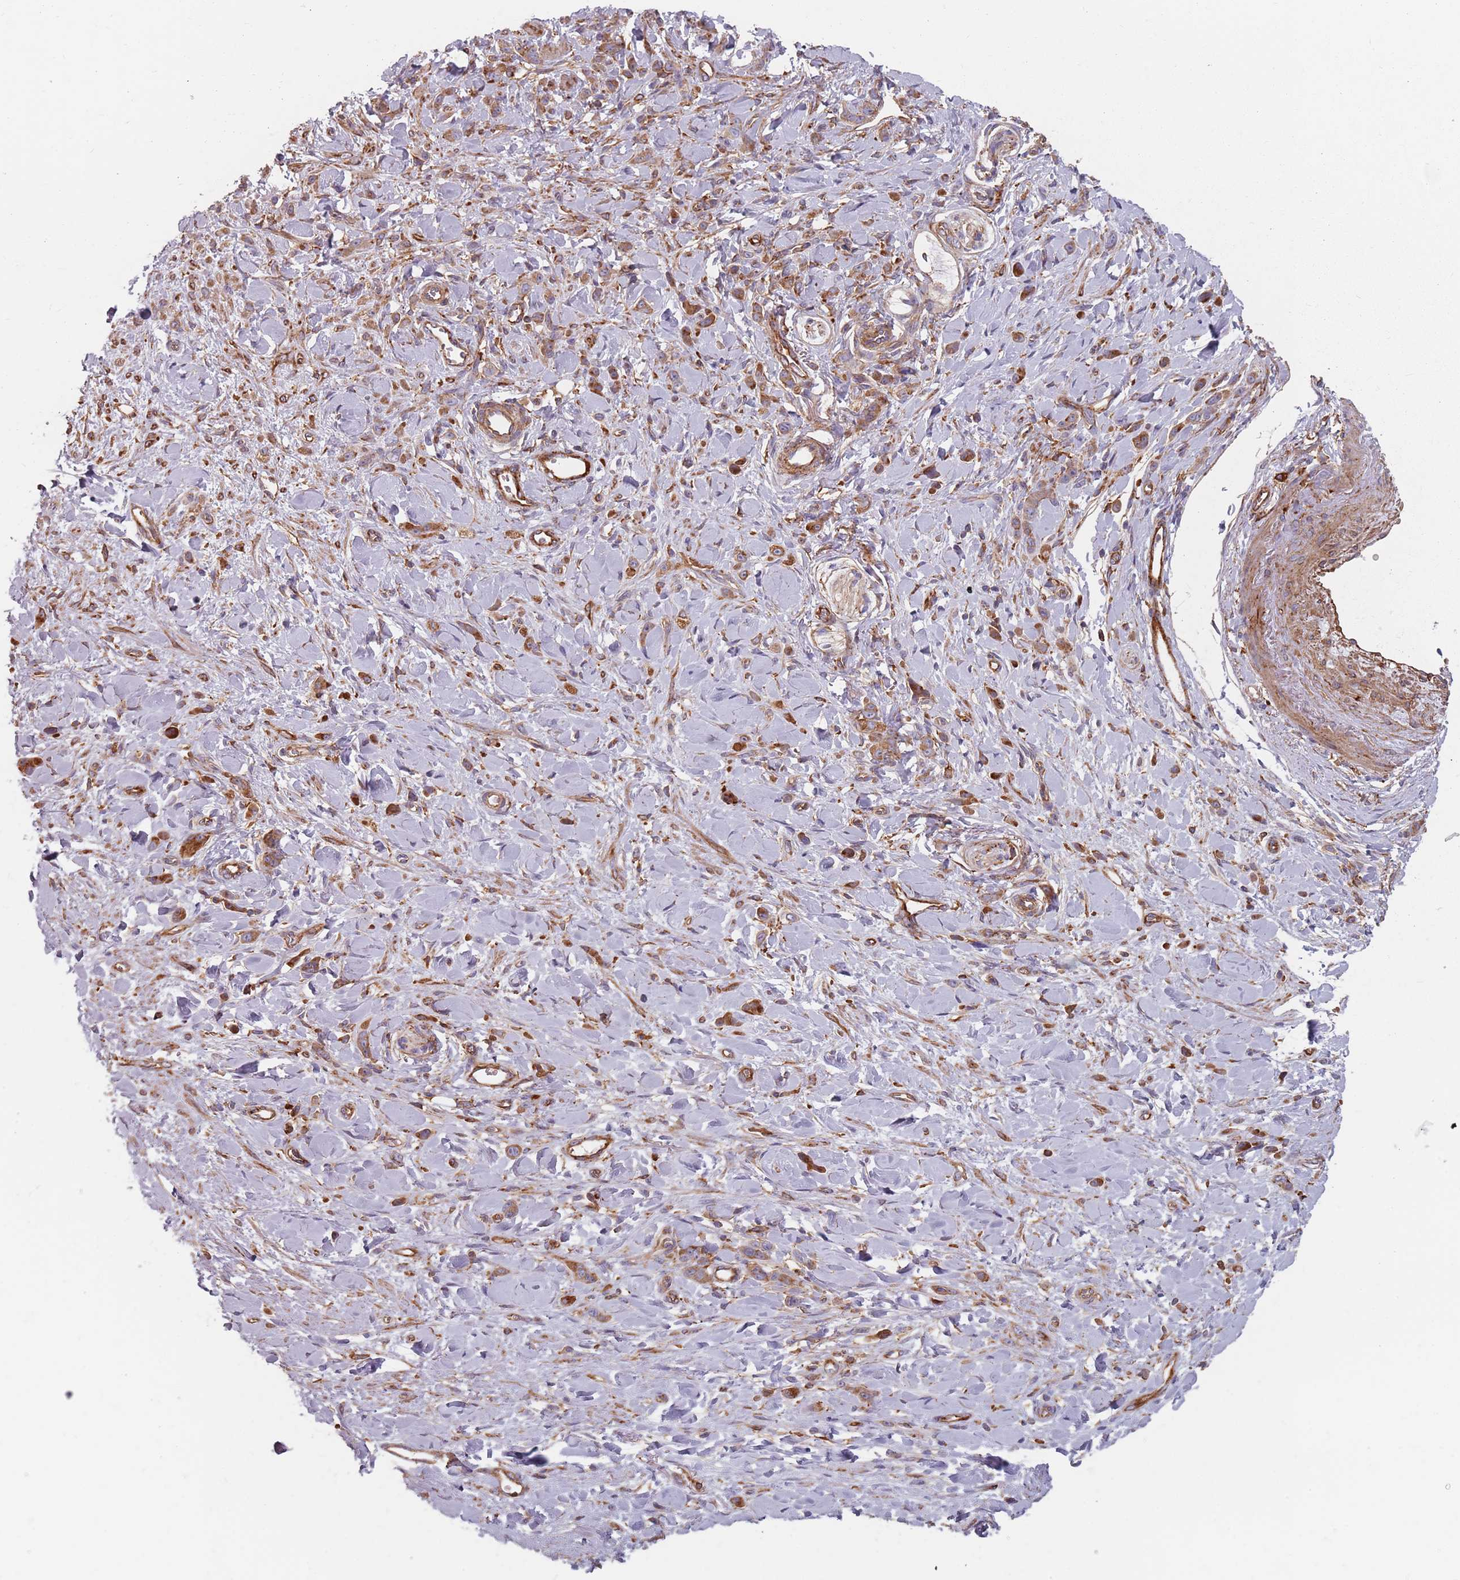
{"staining": {"intensity": "moderate", "quantity": ">75%", "location": "cytoplasmic/membranous"}, "tissue": "stomach cancer", "cell_type": "Tumor cells", "image_type": "cancer", "snomed": [{"axis": "morphology", "description": "Normal tissue, NOS"}, {"axis": "morphology", "description": "Adenocarcinoma, NOS"}, {"axis": "topography", "description": "Stomach"}], "caption": "Human adenocarcinoma (stomach) stained for a protein (brown) displays moderate cytoplasmic/membranous positive positivity in about >75% of tumor cells.", "gene": "TPD52L2", "patient": {"sex": "male", "age": 82}}